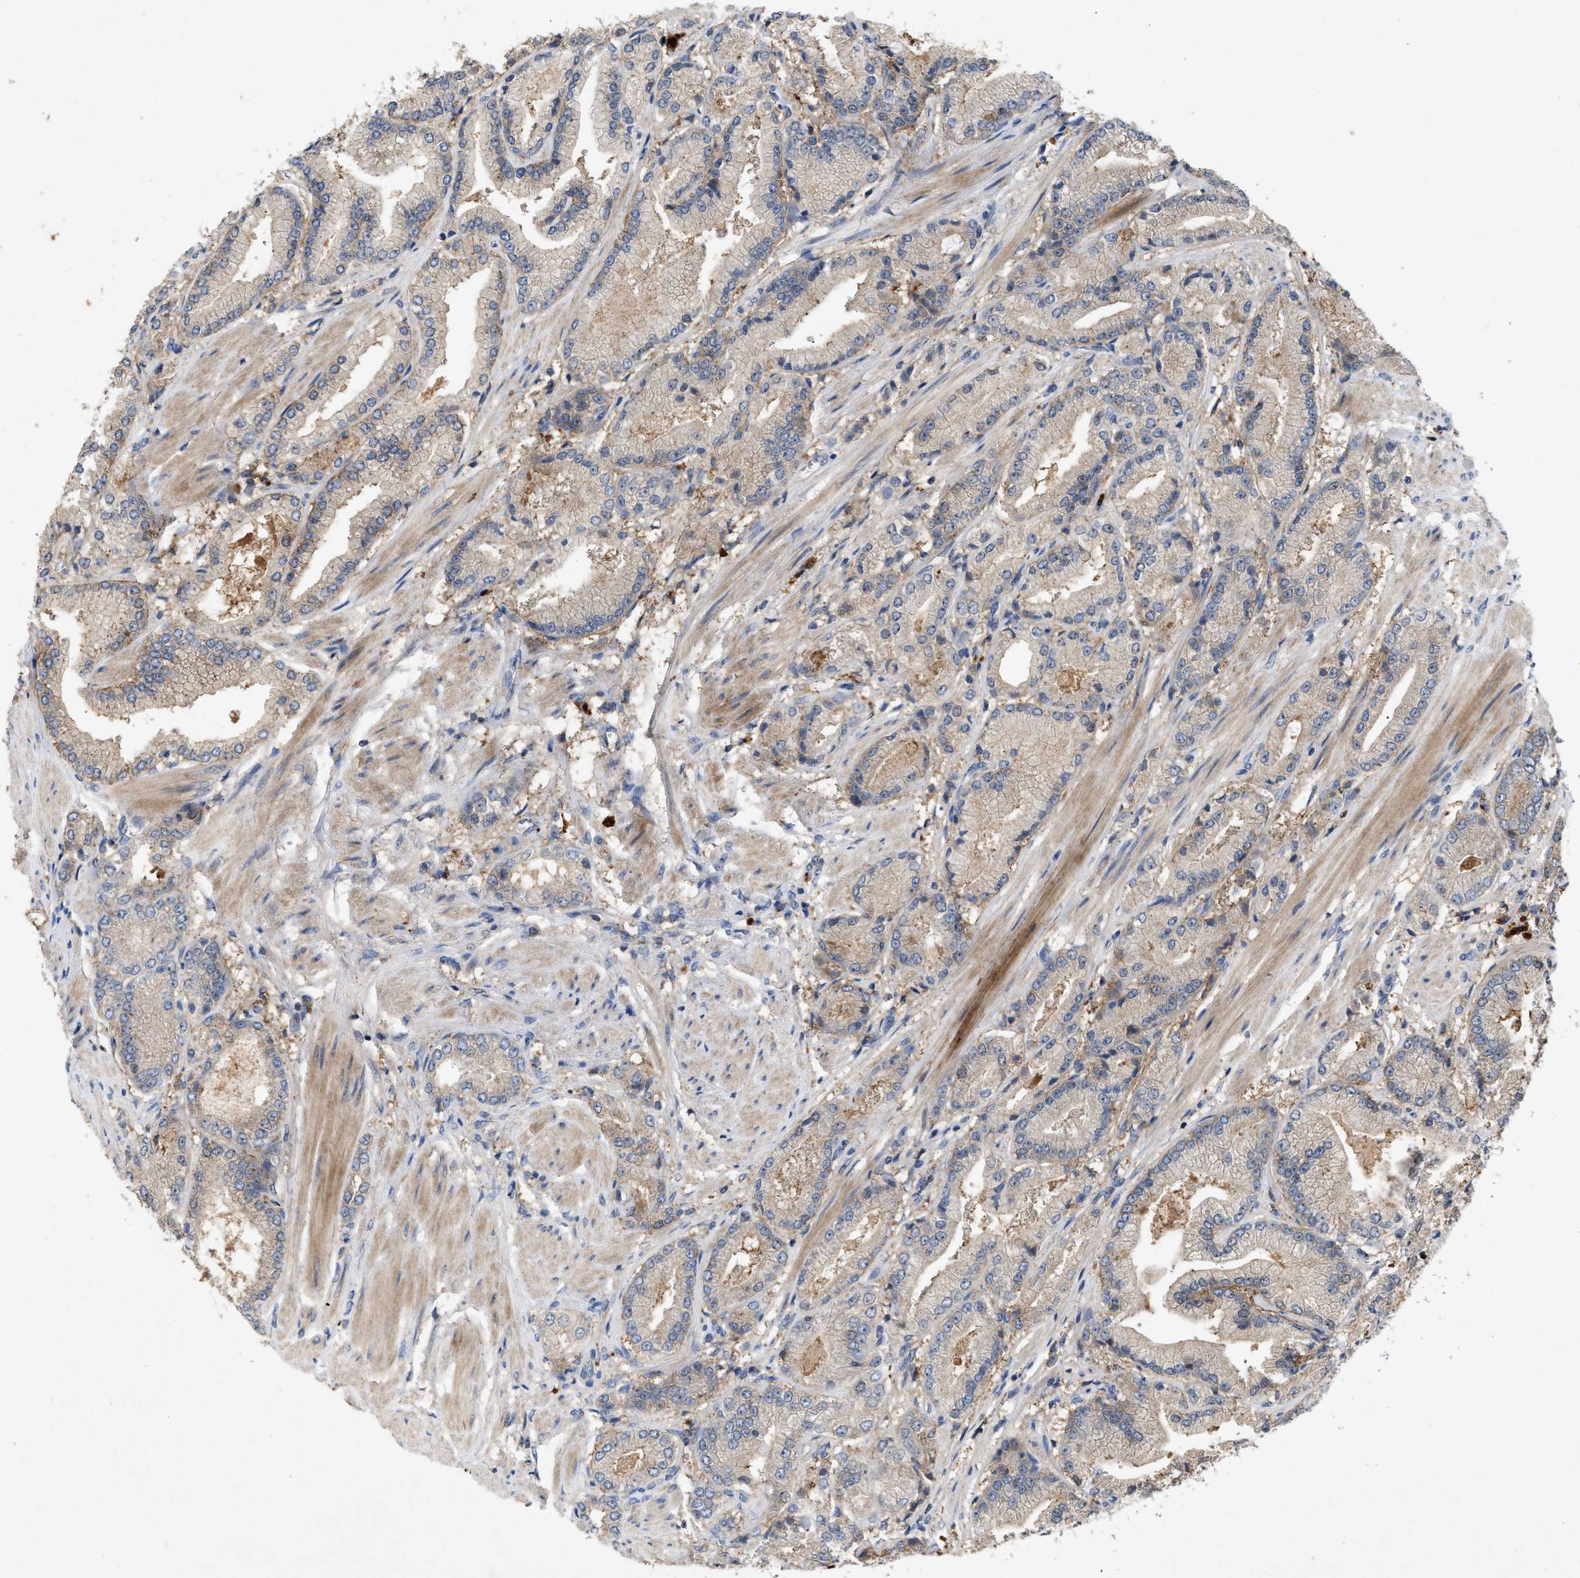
{"staining": {"intensity": "moderate", "quantity": "<25%", "location": "cytoplasmic/membranous"}, "tissue": "prostate cancer", "cell_type": "Tumor cells", "image_type": "cancer", "snomed": [{"axis": "morphology", "description": "Adenocarcinoma, High grade"}, {"axis": "topography", "description": "Prostate"}], "caption": "This is a photomicrograph of immunohistochemistry (IHC) staining of prostate cancer (high-grade adenocarcinoma), which shows moderate positivity in the cytoplasmic/membranous of tumor cells.", "gene": "LPAR2", "patient": {"sex": "male", "age": 50}}